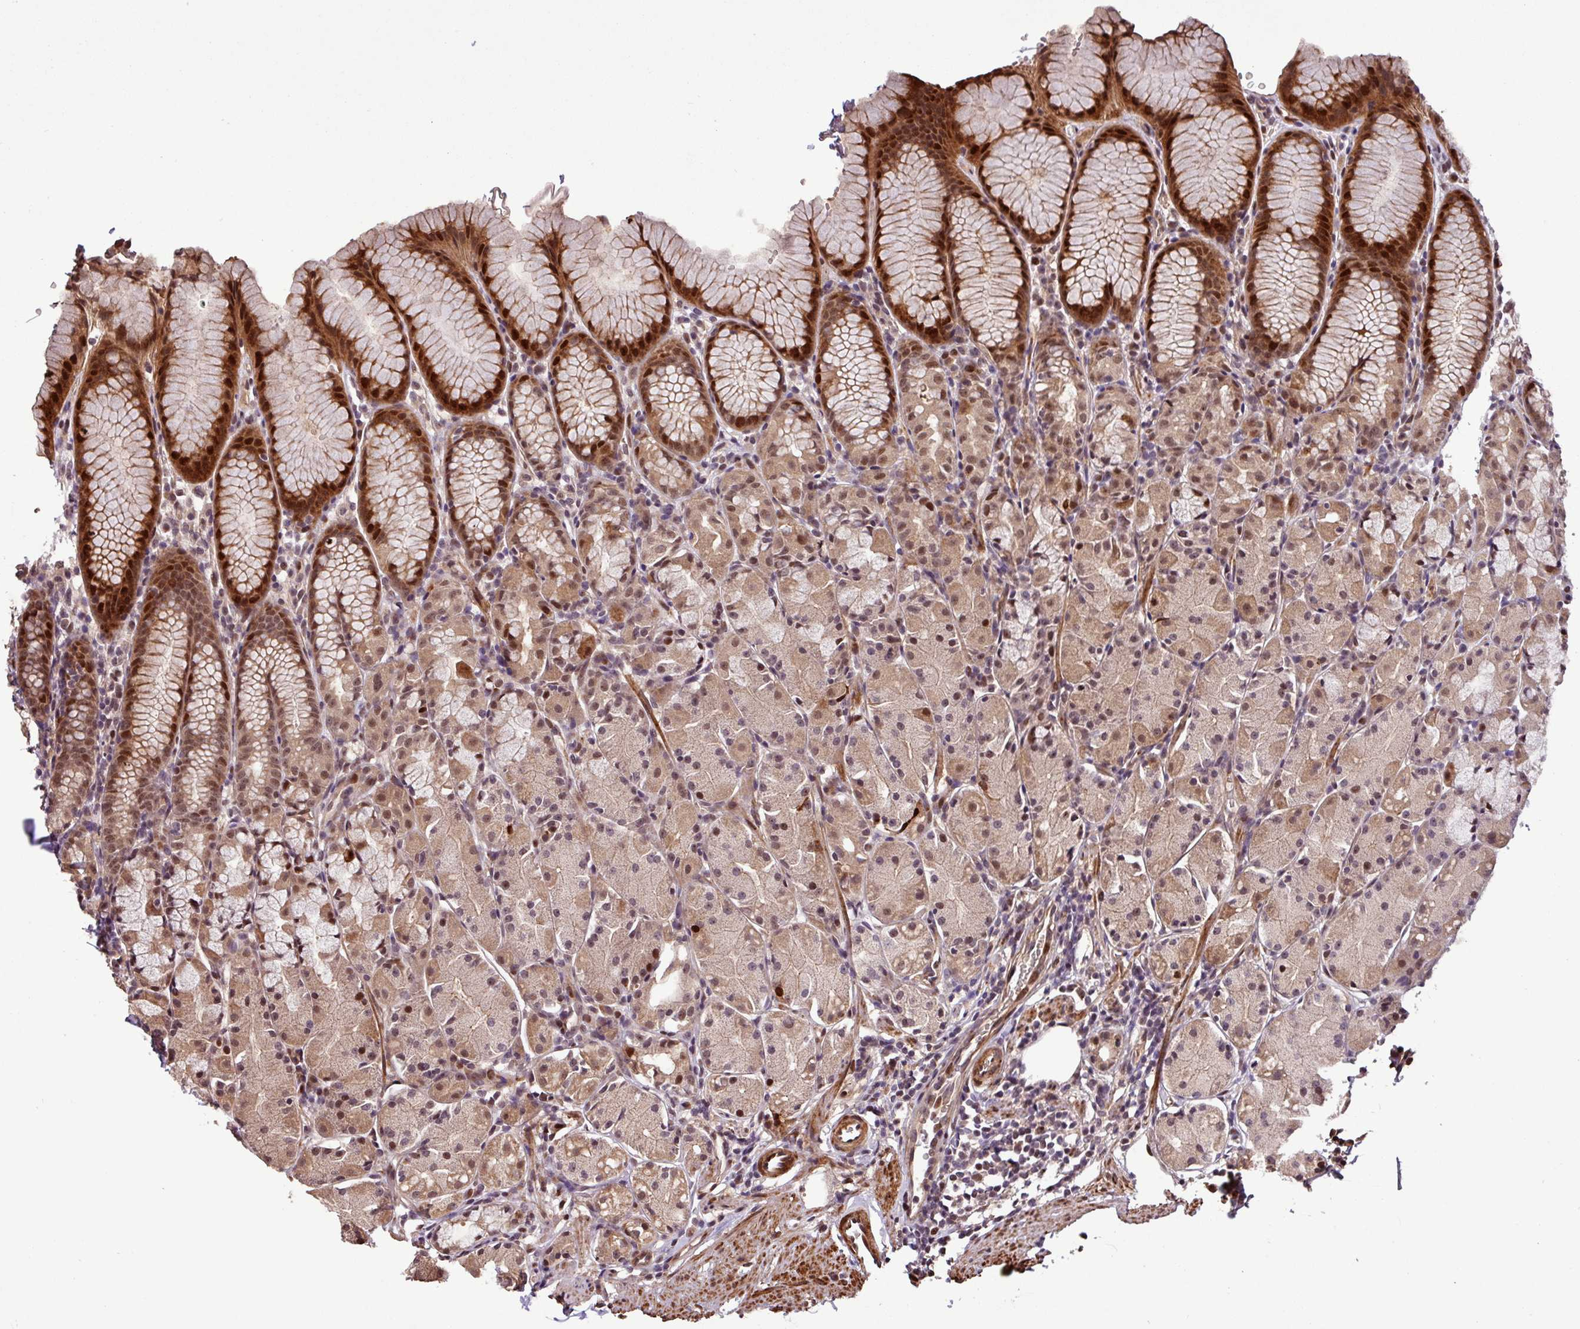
{"staining": {"intensity": "strong", "quantity": "25%-75%", "location": "cytoplasmic/membranous,nuclear"}, "tissue": "stomach", "cell_type": "Glandular cells", "image_type": "normal", "snomed": [{"axis": "morphology", "description": "Normal tissue, NOS"}, {"axis": "topography", "description": "Stomach, upper"}], "caption": "A photomicrograph of human stomach stained for a protein reveals strong cytoplasmic/membranous,nuclear brown staining in glandular cells.", "gene": "SLC22A24", "patient": {"sex": "male", "age": 47}}